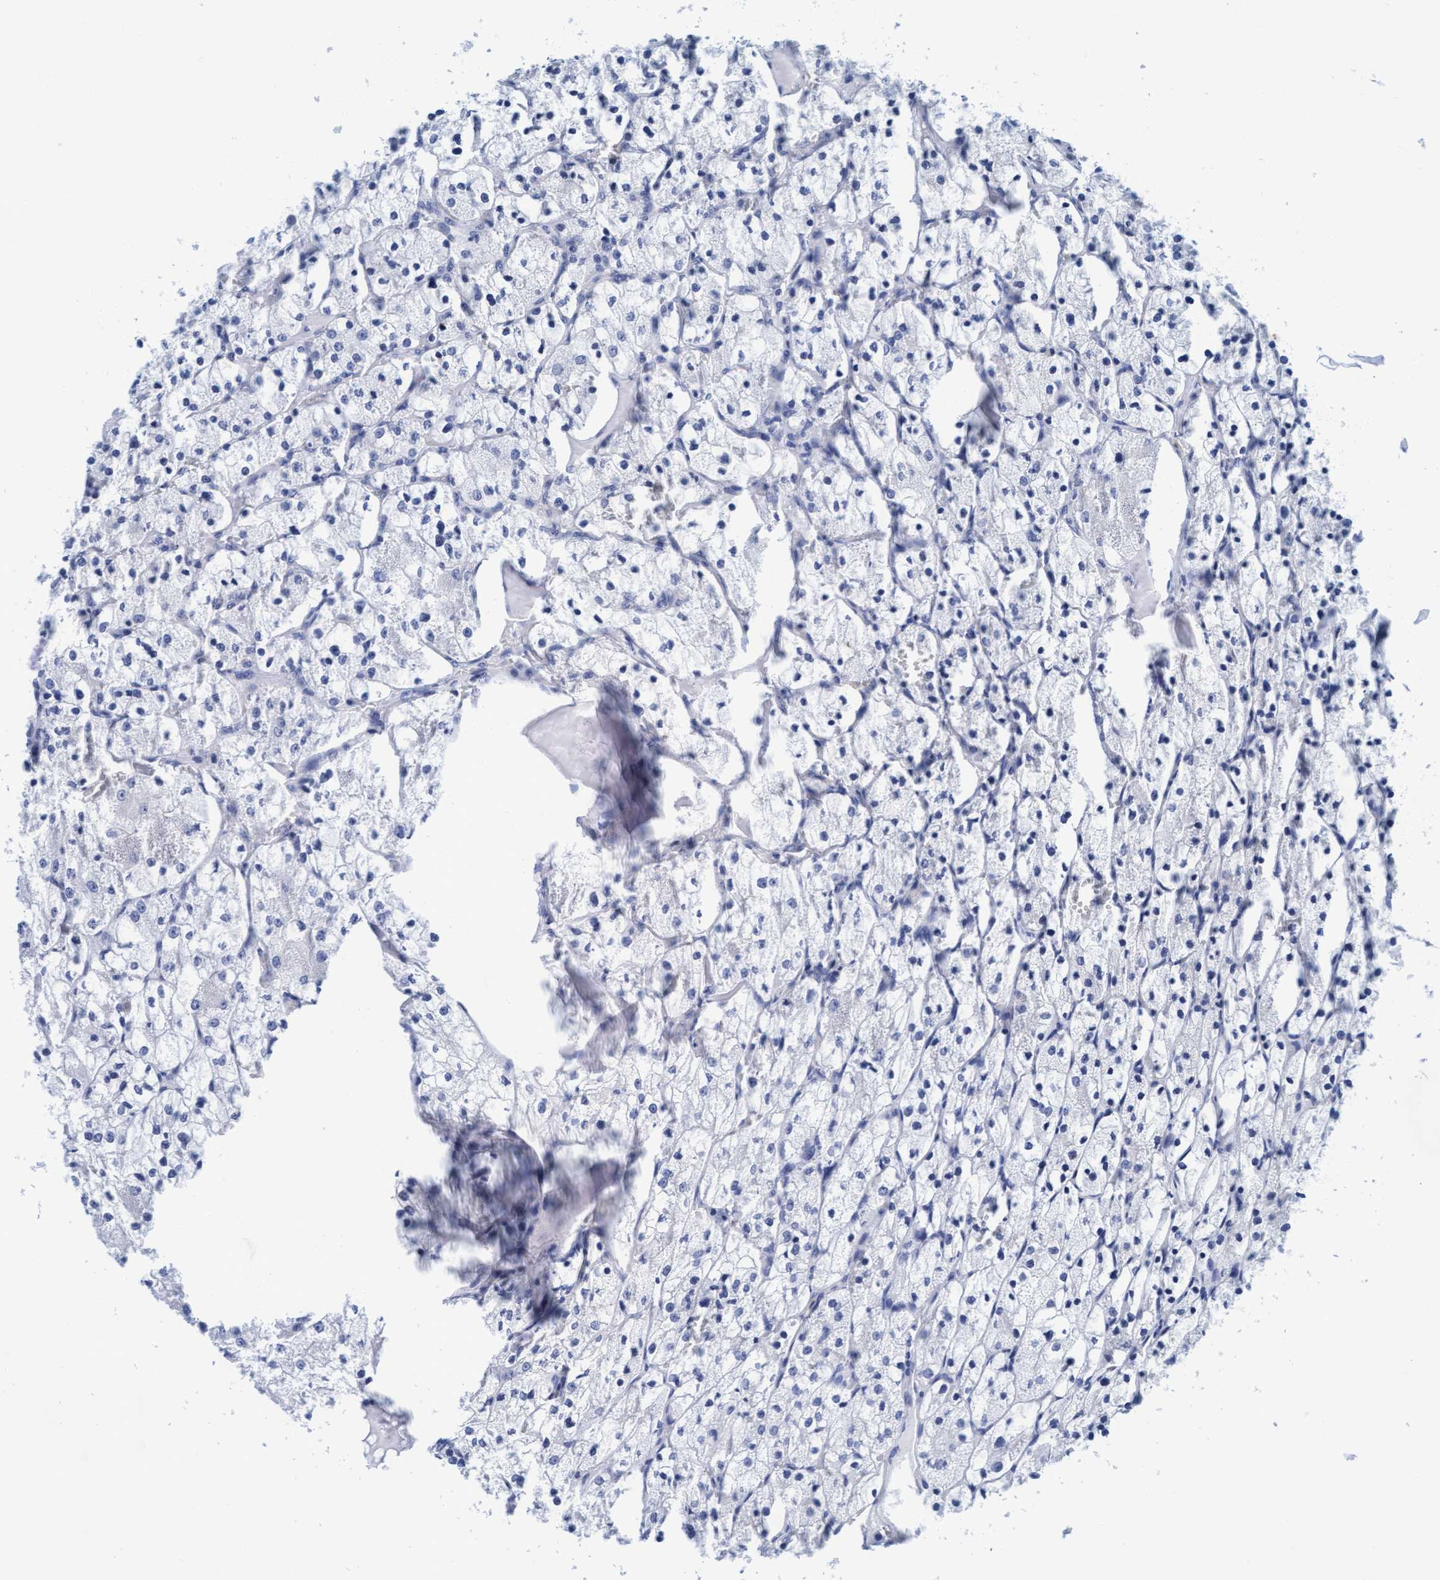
{"staining": {"intensity": "negative", "quantity": "none", "location": "none"}, "tissue": "renal cancer", "cell_type": "Tumor cells", "image_type": "cancer", "snomed": [{"axis": "morphology", "description": "Adenocarcinoma, NOS"}, {"axis": "topography", "description": "Kidney"}], "caption": "A photomicrograph of human renal cancer is negative for staining in tumor cells.", "gene": "ARSG", "patient": {"sex": "female", "age": 69}}